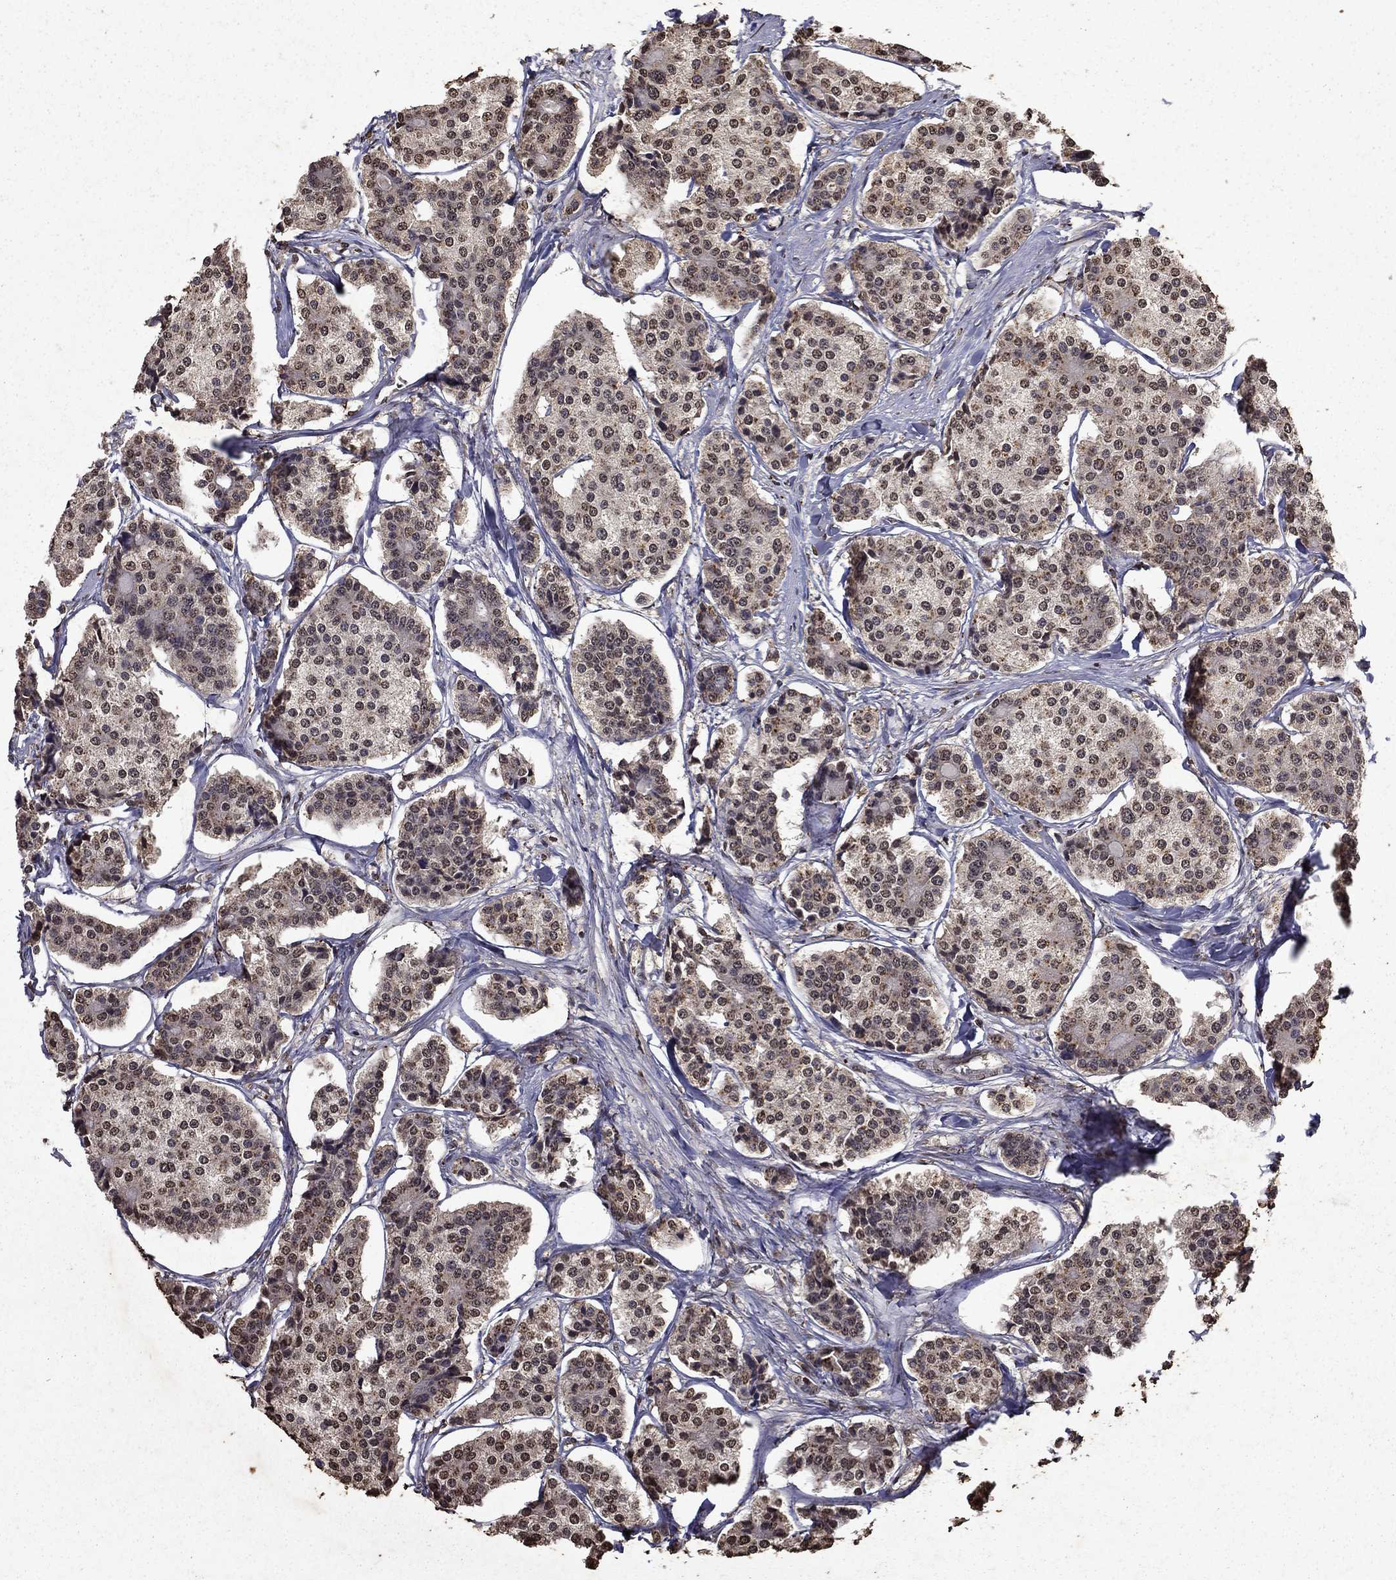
{"staining": {"intensity": "moderate", "quantity": "<25%", "location": "cytoplasmic/membranous"}, "tissue": "carcinoid", "cell_type": "Tumor cells", "image_type": "cancer", "snomed": [{"axis": "morphology", "description": "Carcinoid, malignant, NOS"}, {"axis": "topography", "description": "Small intestine"}], "caption": "Carcinoid was stained to show a protein in brown. There is low levels of moderate cytoplasmic/membranous staining in about <25% of tumor cells. (DAB (3,3'-diaminobenzidine) = brown stain, brightfield microscopy at high magnification).", "gene": "PIN4", "patient": {"sex": "female", "age": 65}}